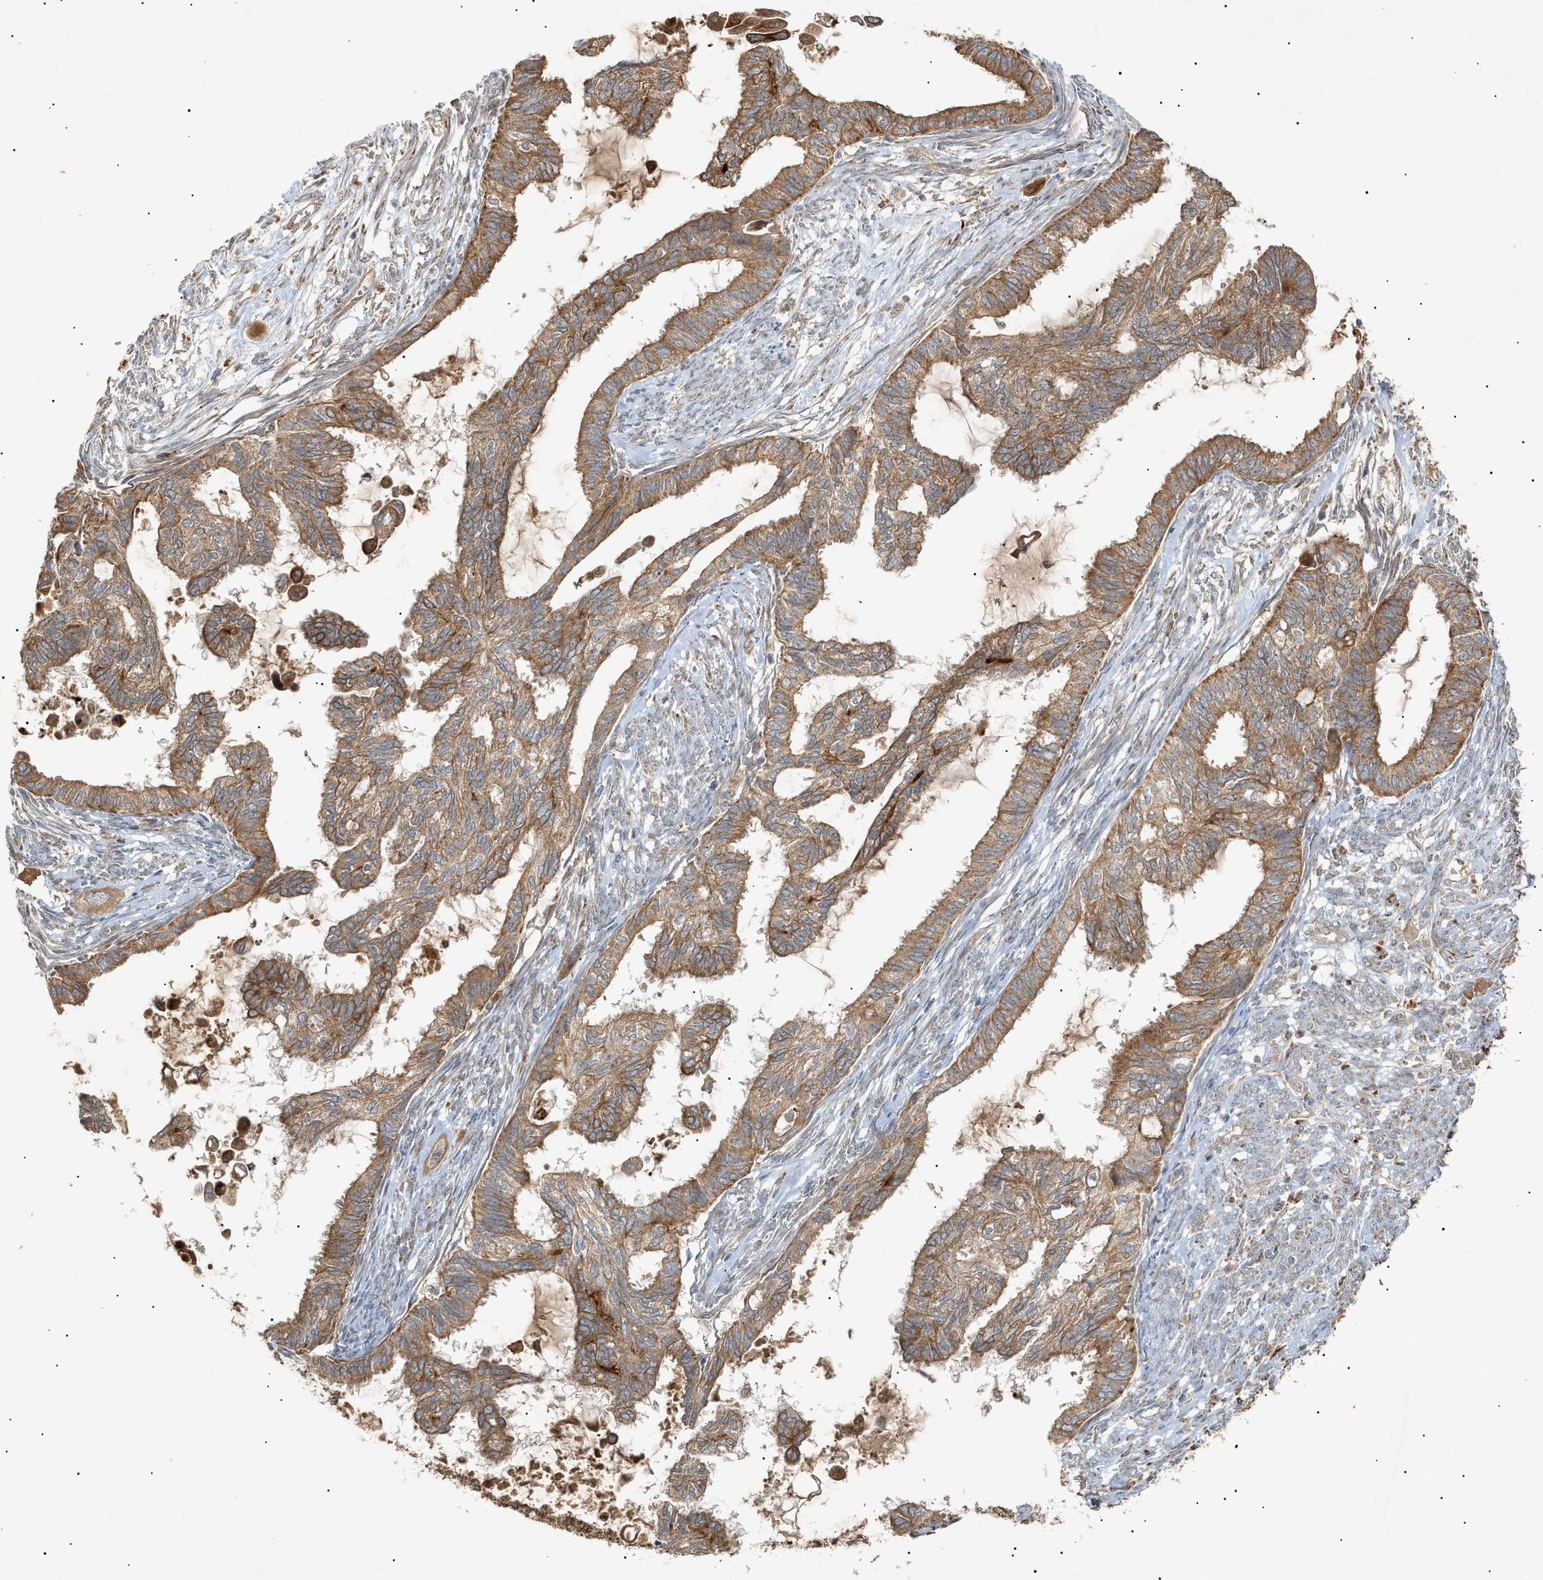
{"staining": {"intensity": "moderate", "quantity": ">75%", "location": "cytoplasmic/membranous"}, "tissue": "cervical cancer", "cell_type": "Tumor cells", "image_type": "cancer", "snomed": [{"axis": "morphology", "description": "Normal tissue, NOS"}, {"axis": "morphology", "description": "Adenocarcinoma, NOS"}, {"axis": "topography", "description": "Cervix"}, {"axis": "topography", "description": "Endometrium"}], "caption": "Brown immunohistochemical staining in human cervical adenocarcinoma demonstrates moderate cytoplasmic/membranous staining in about >75% of tumor cells.", "gene": "MTCH1", "patient": {"sex": "female", "age": 86}}